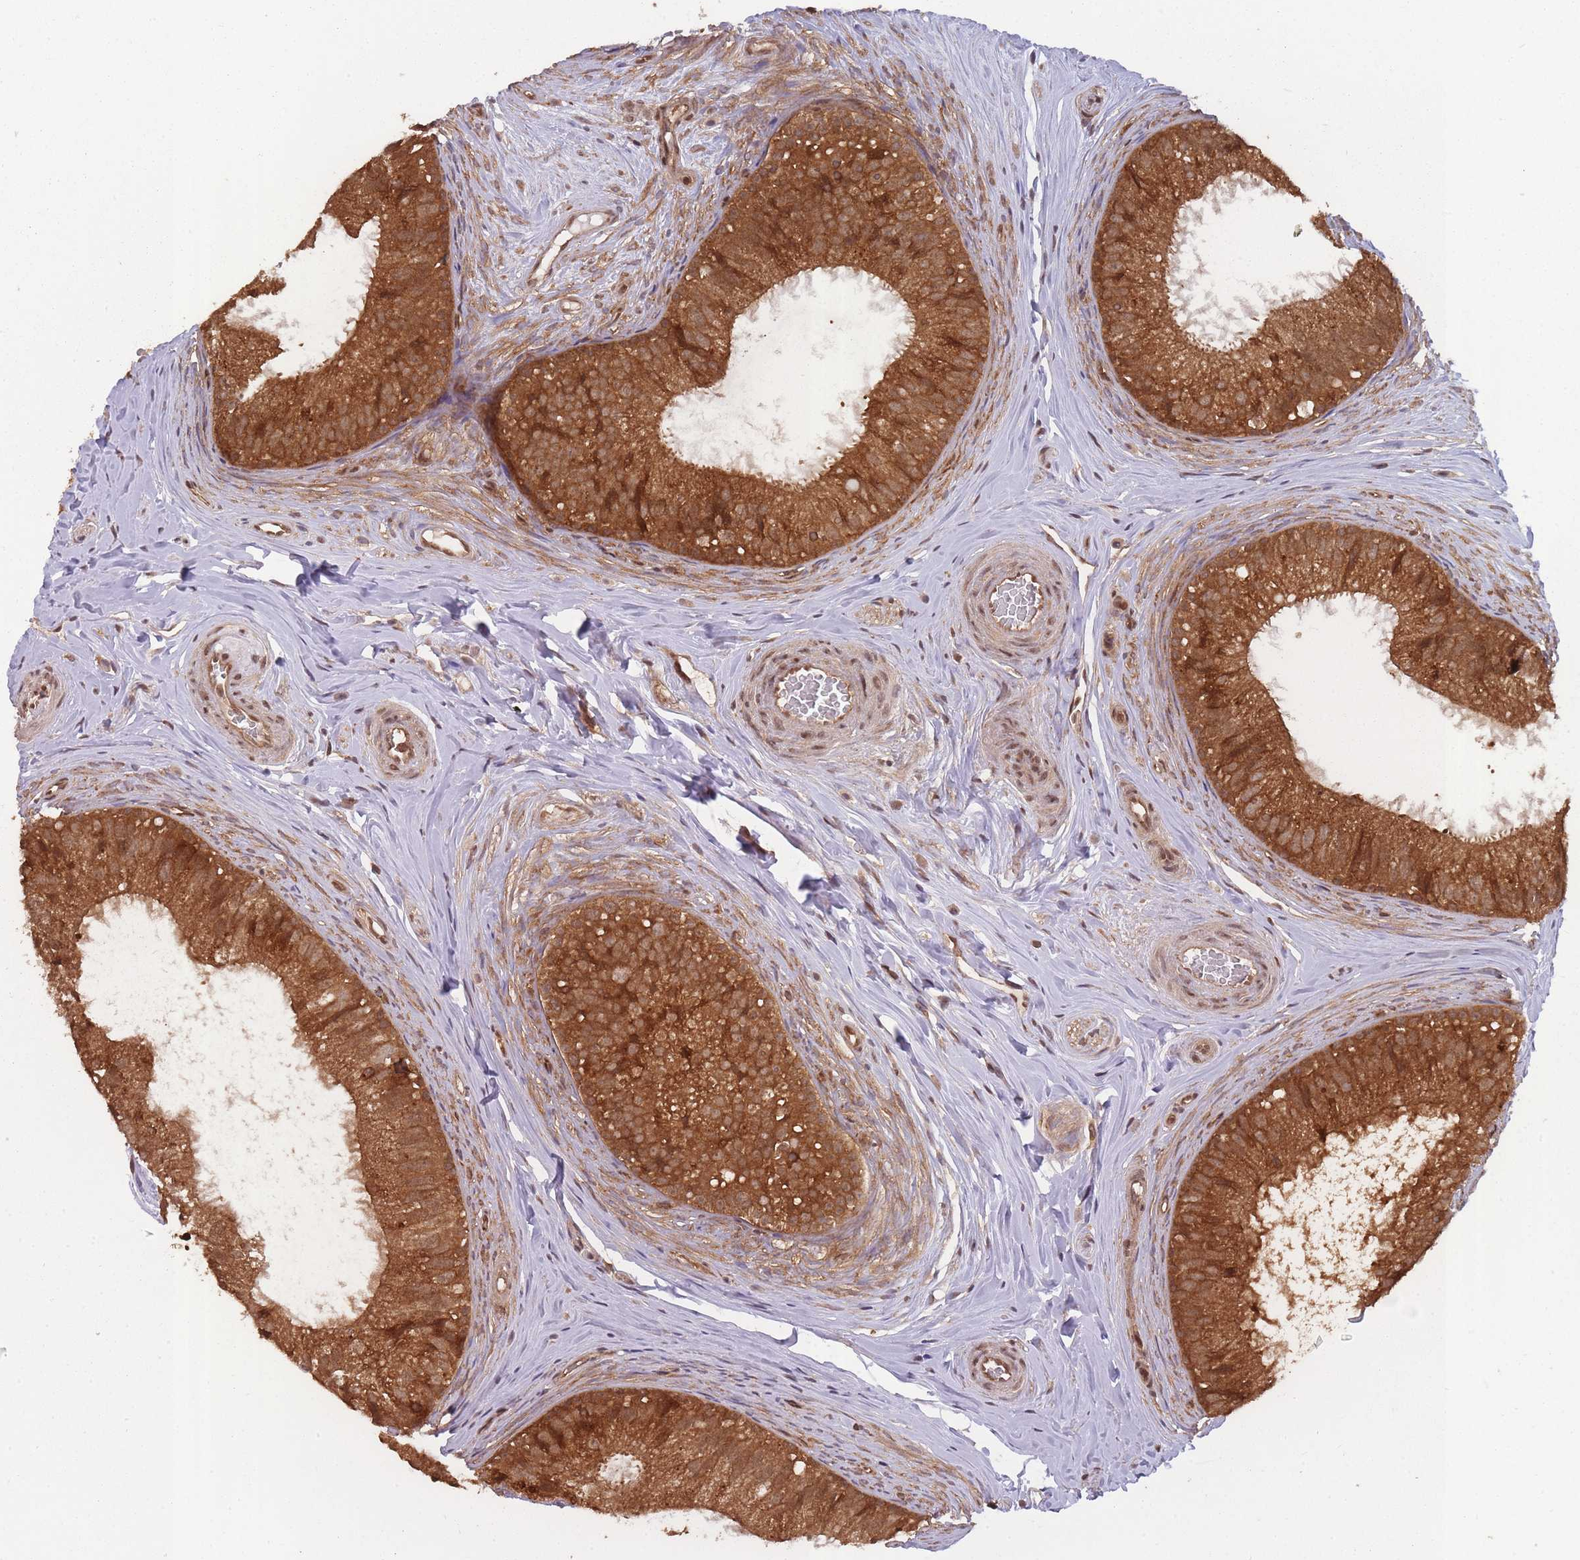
{"staining": {"intensity": "strong", "quantity": ">75%", "location": "cytoplasmic/membranous"}, "tissue": "epididymis", "cell_type": "Glandular cells", "image_type": "normal", "snomed": [{"axis": "morphology", "description": "Normal tissue, NOS"}, {"axis": "topography", "description": "Epididymis"}], "caption": "DAB (3,3'-diaminobenzidine) immunohistochemical staining of unremarkable epididymis demonstrates strong cytoplasmic/membranous protein expression in about >75% of glandular cells.", "gene": "PPP6R3", "patient": {"sex": "male", "age": 34}}